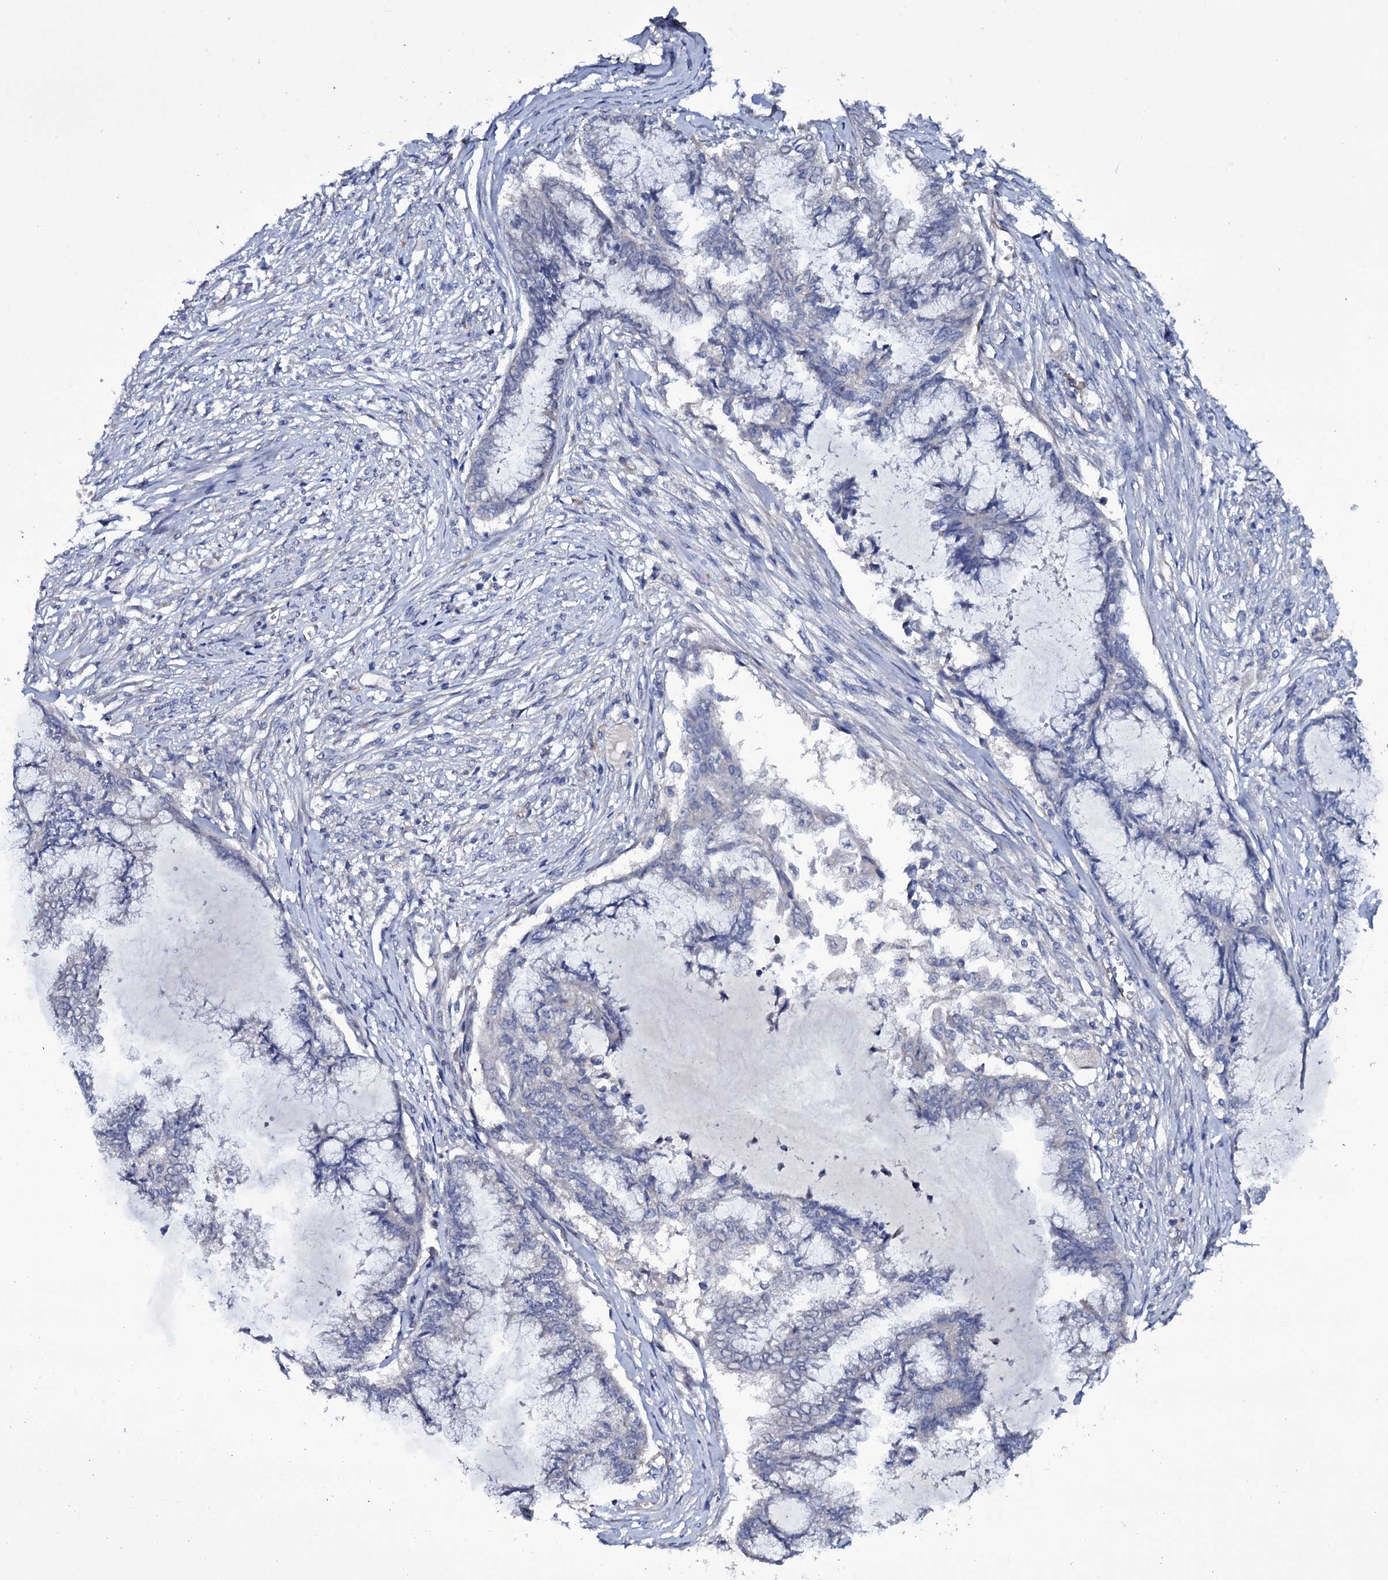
{"staining": {"intensity": "negative", "quantity": "none", "location": "none"}, "tissue": "endometrial cancer", "cell_type": "Tumor cells", "image_type": "cancer", "snomed": [{"axis": "morphology", "description": "Adenocarcinoma, NOS"}, {"axis": "topography", "description": "Endometrium"}], "caption": "DAB immunohistochemical staining of adenocarcinoma (endometrial) exhibits no significant positivity in tumor cells.", "gene": "BCL2L14", "patient": {"sex": "female", "age": 86}}